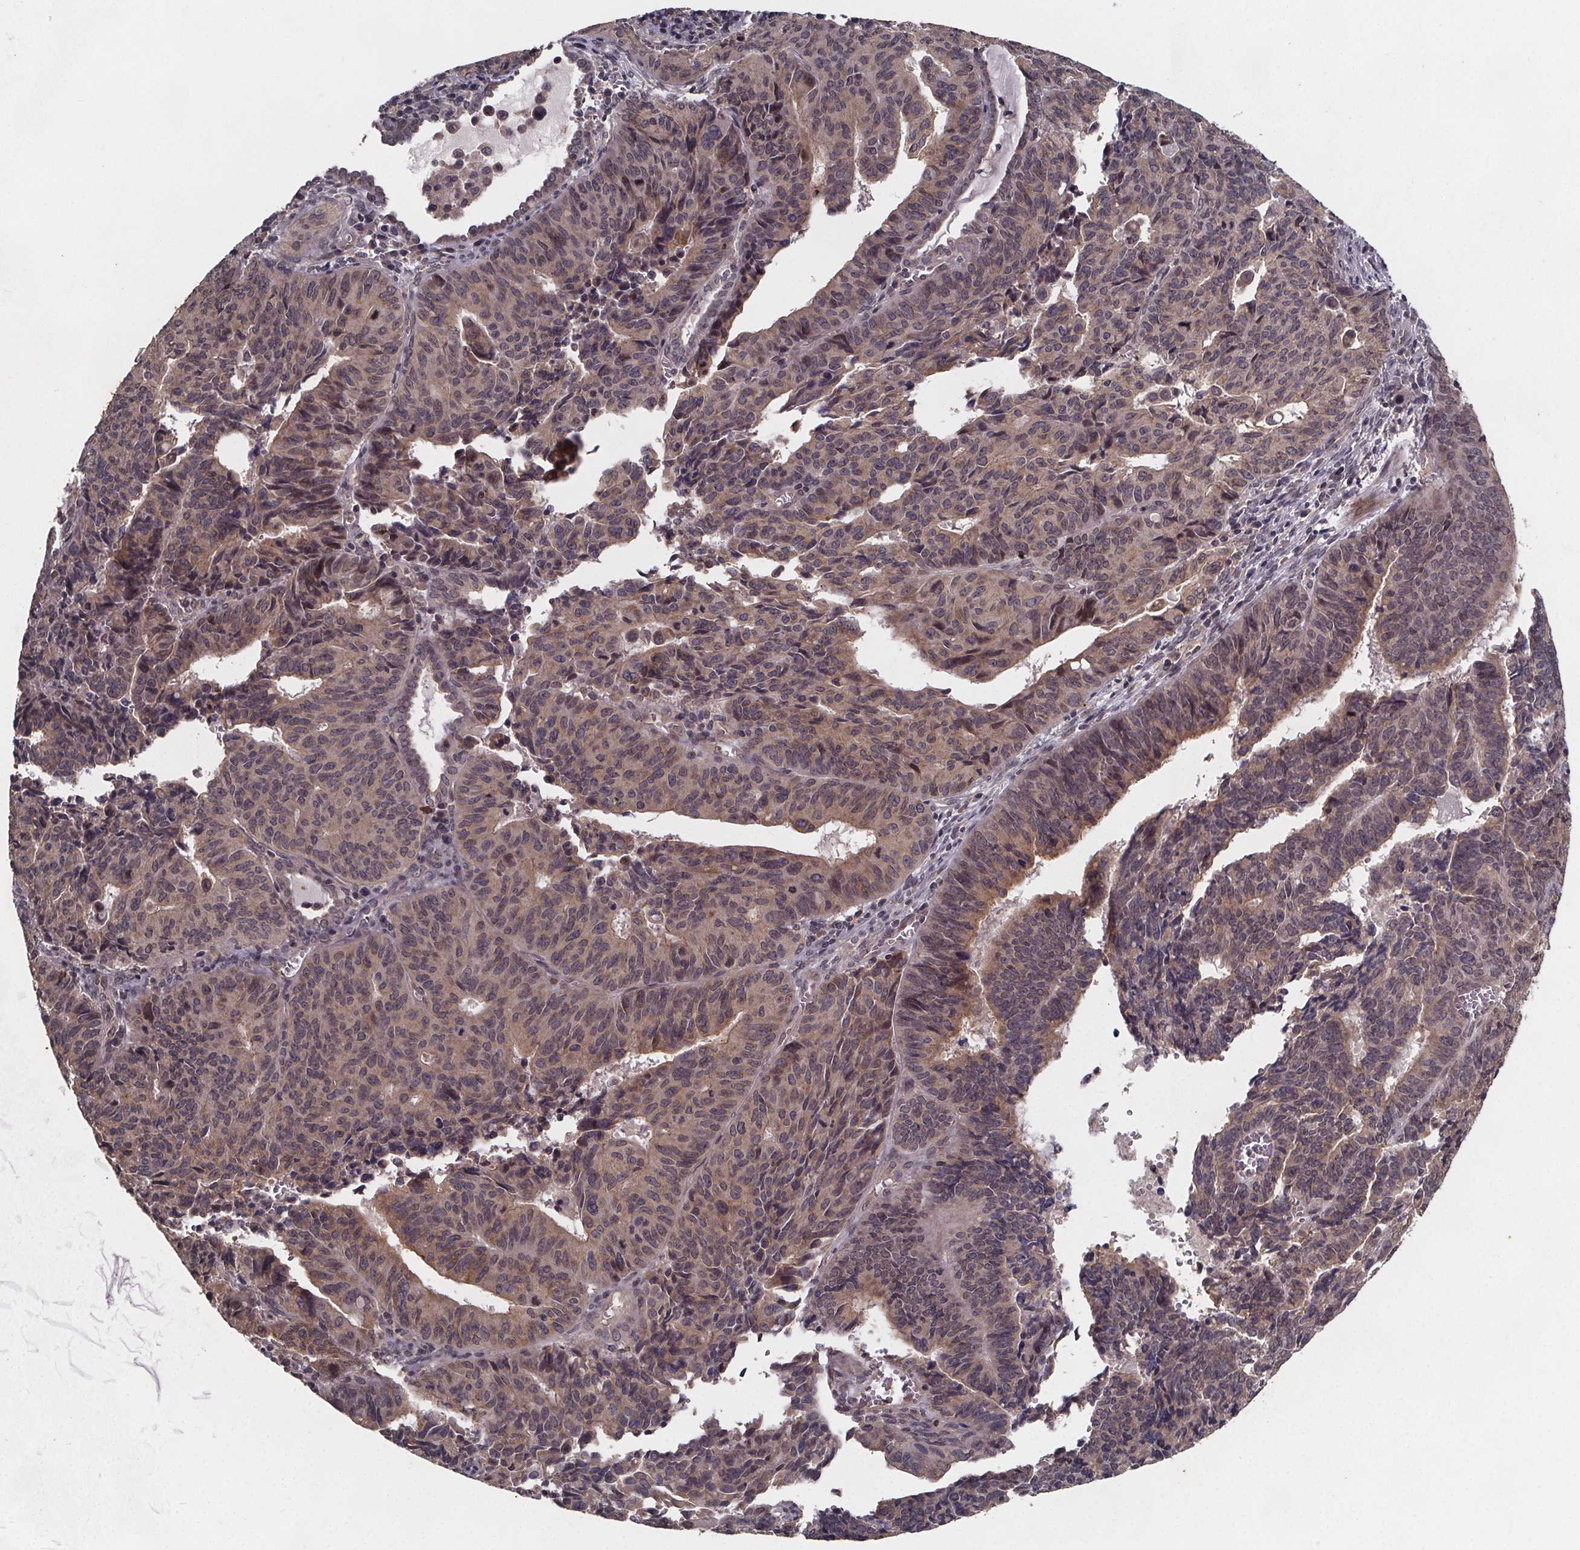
{"staining": {"intensity": "moderate", "quantity": "<25%", "location": "cytoplasmic/membranous"}, "tissue": "endometrial cancer", "cell_type": "Tumor cells", "image_type": "cancer", "snomed": [{"axis": "morphology", "description": "Adenocarcinoma, NOS"}, {"axis": "topography", "description": "Endometrium"}], "caption": "High-magnification brightfield microscopy of adenocarcinoma (endometrial) stained with DAB (3,3'-diaminobenzidine) (brown) and counterstained with hematoxylin (blue). tumor cells exhibit moderate cytoplasmic/membranous expression is identified in approximately<25% of cells. The staining was performed using DAB (3,3'-diaminobenzidine), with brown indicating positive protein expression. Nuclei are stained blue with hematoxylin.", "gene": "PIERCE2", "patient": {"sex": "female", "age": 65}}